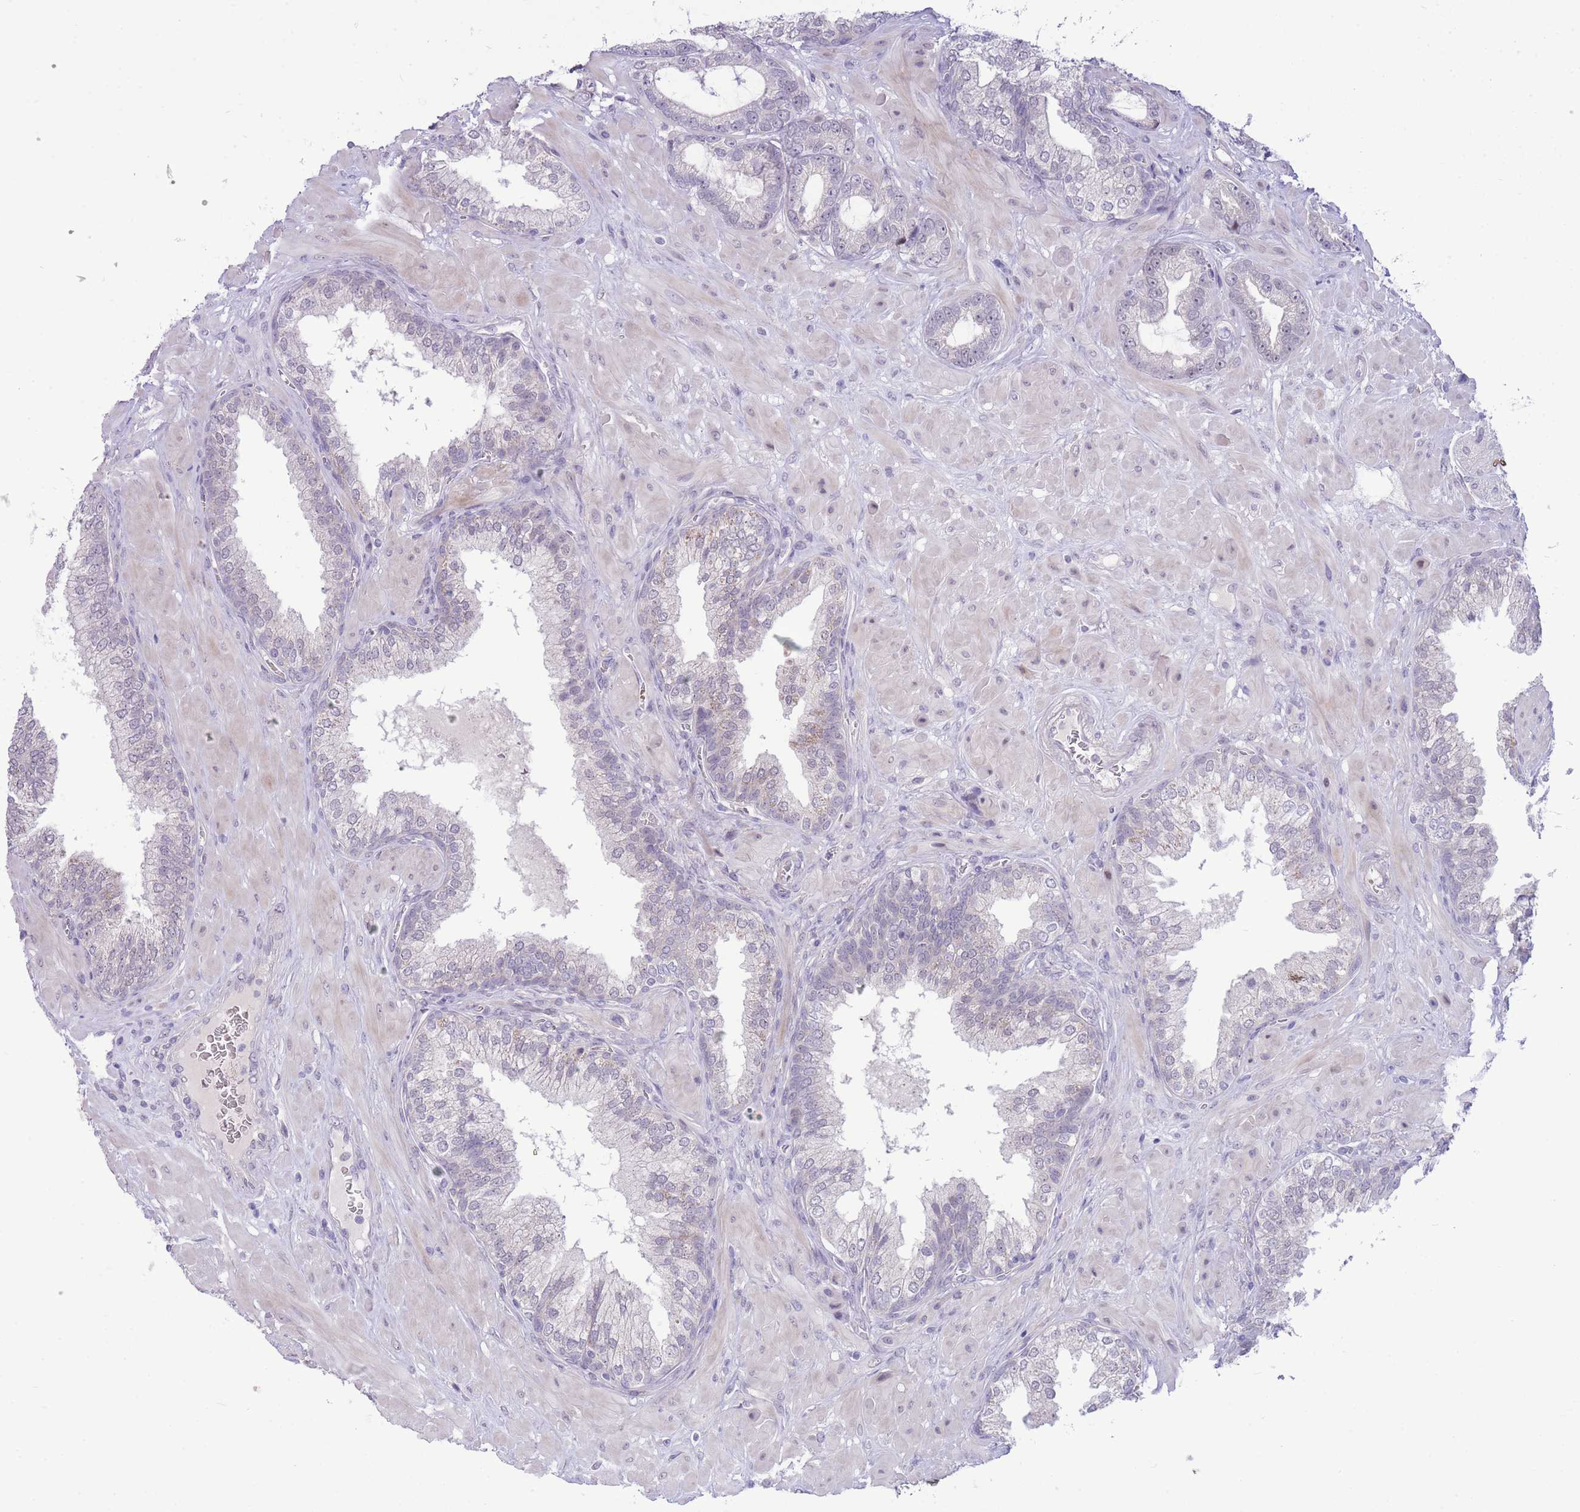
{"staining": {"intensity": "negative", "quantity": "none", "location": "none"}, "tissue": "prostate cancer", "cell_type": "Tumor cells", "image_type": "cancer", "snomed": [{"axis": "morphology", "description": "Adenocarcinoma, High grade"}, {"axis": "topography", "description": "Prostate"}], "caption": "Tumor cells show no significant protein staining in adenocarcinoma (high-grade) (prostate).", "gene": "FBXO46", "patient": {"sex": "male", "age": 55}}